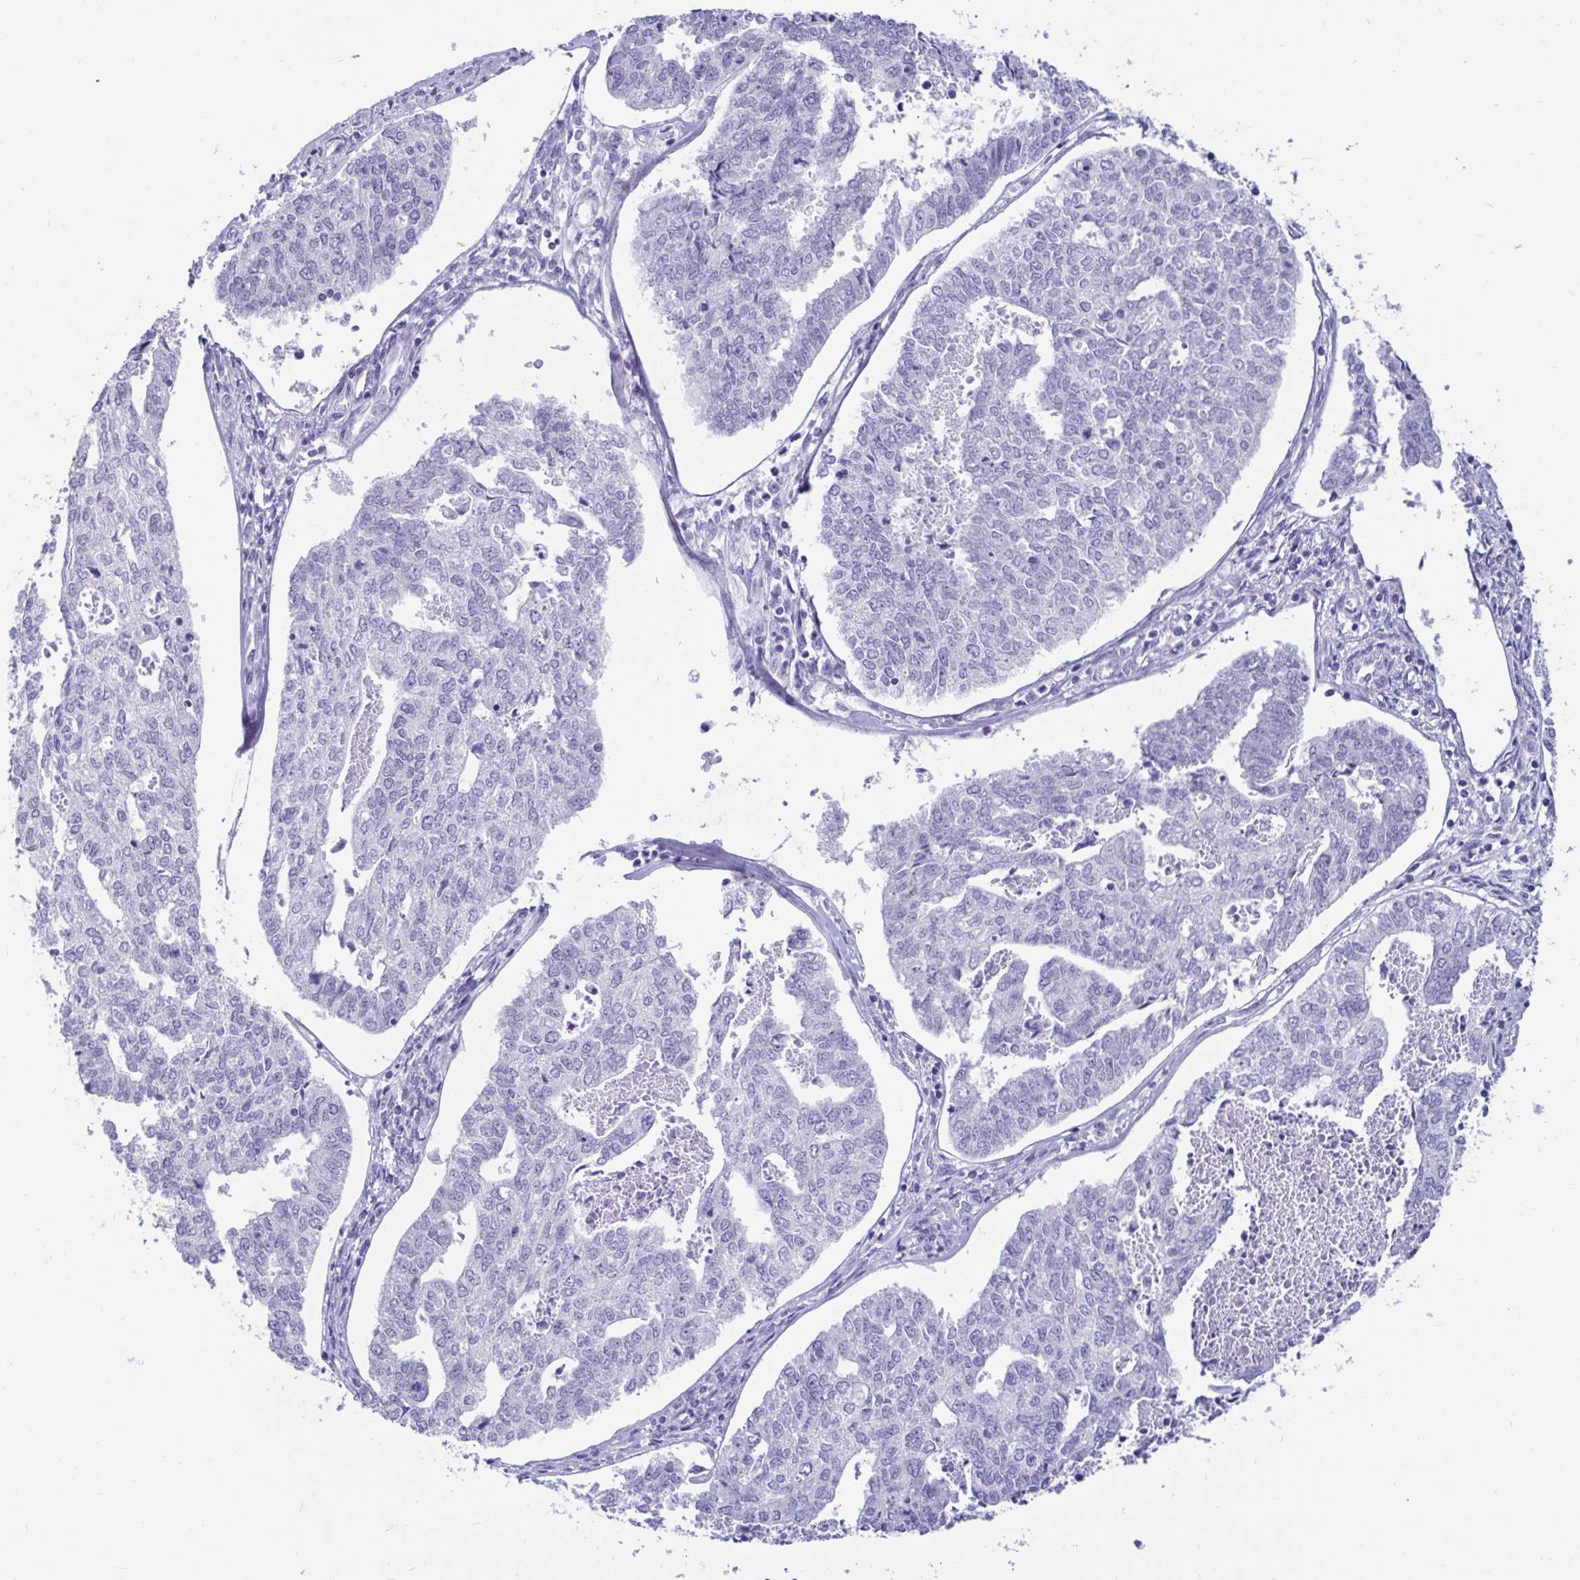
{"staining": {"intensity": "negative", "quantity": "none", "location": "none"}, "tissue": "endometrial cancer", "cell_type": "Tumor cells", "image_type": "cancer", "snomed": [{"axis": "morphology", "description": "Adenocarcinoma, NOS"}, {"axis": "topography", "description": "Endometrium"}], "caption": "This is an immunohistochemistry (IHC) micrograph of adenocarcinoma (endometrial). There is no staining in tumor cells.", "gene": "ZPBP2", "patient": {"sex": "female", "age": 73}}